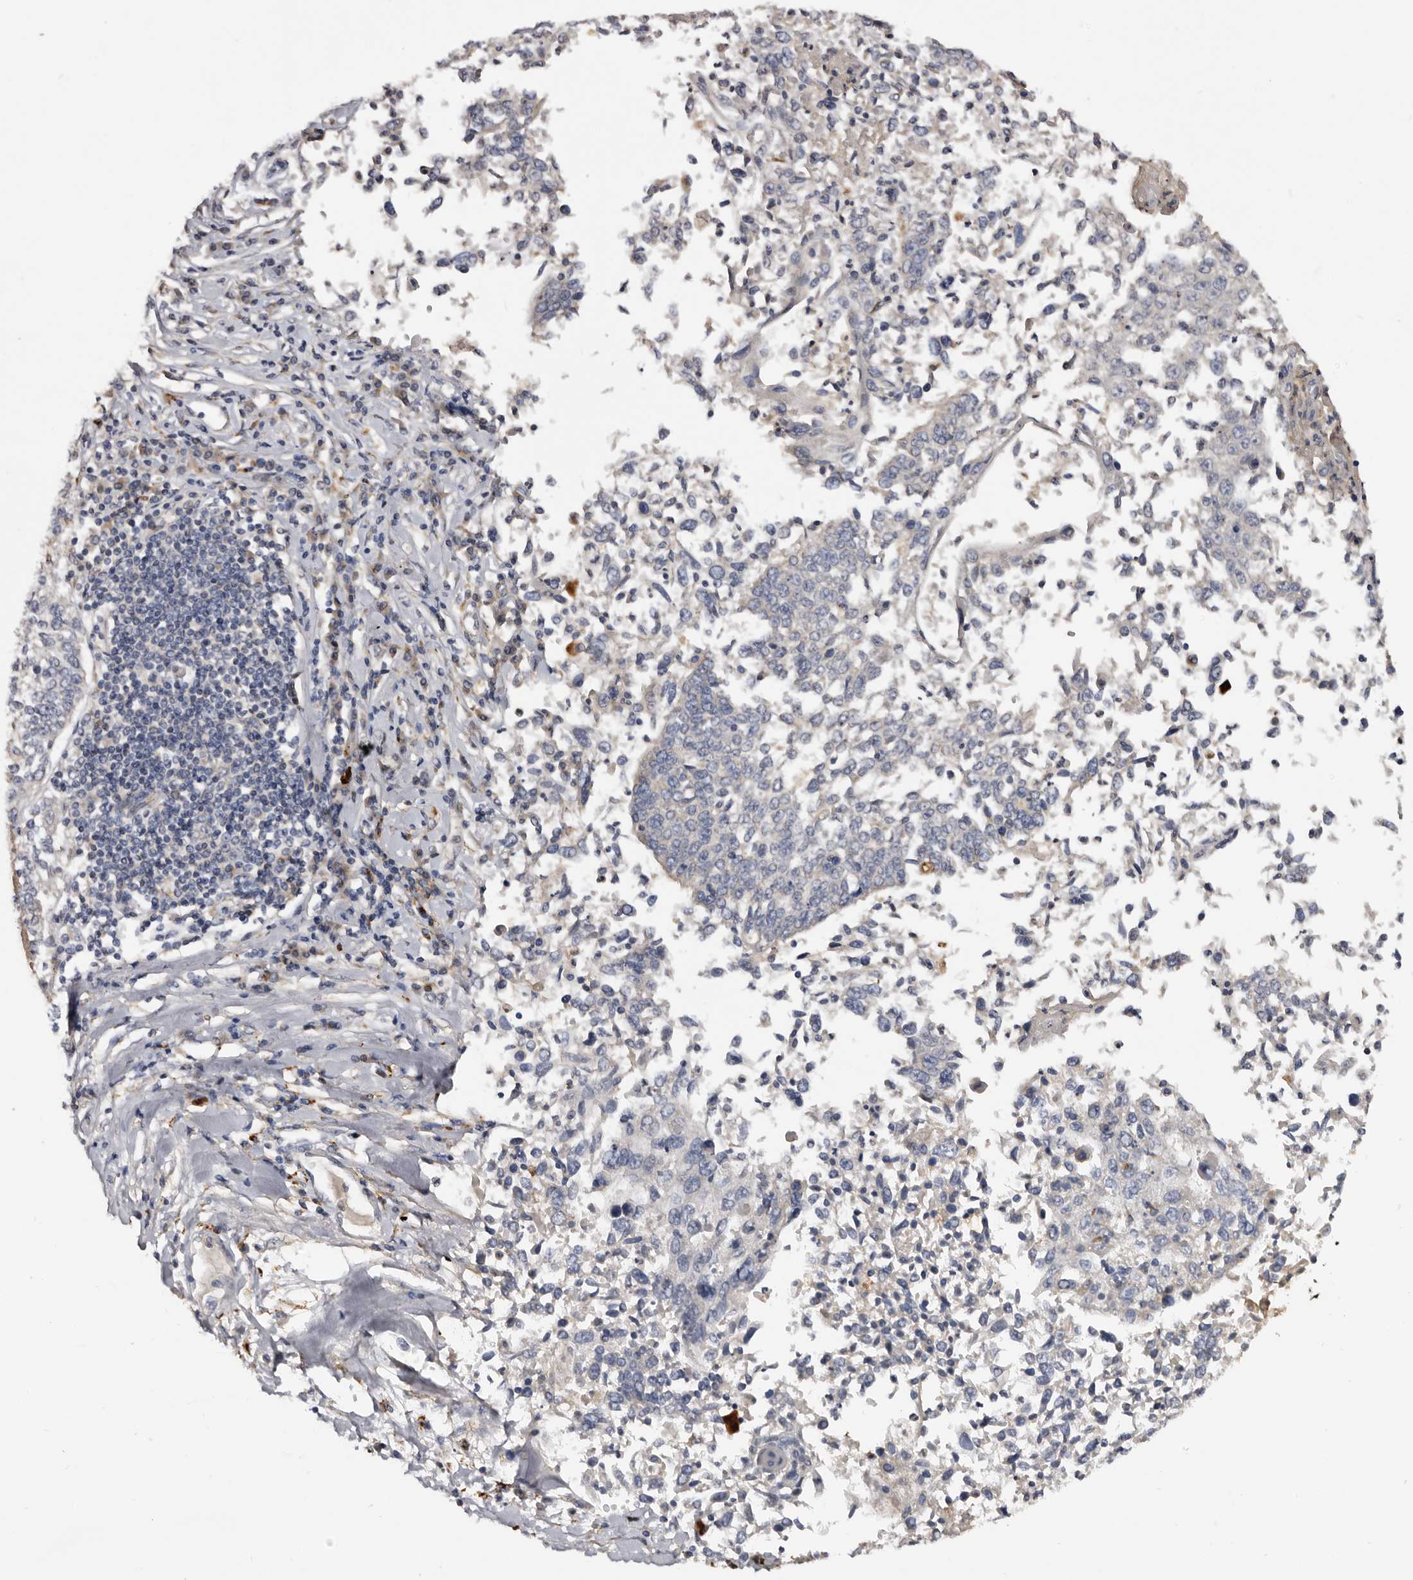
{"staining": {"intensity": "negative", "quantity": "none", "location": "none"}, "tissue": "lung cancer", "cell_type": "Tumor cells", "image_type": "cancer", "snomed": [{"axis": "morphology", "description": "Normal tissue, NOS"}, {"axis": "morphology", "description": "Squamous cell carcinoma, NOS"}, {"axis": "topography", "description": "Cartilage tissue"}, {"axis": "topography", "description": "Lung"}, {"axis": "topography", "description": "Peripheral nerve tissue"}], "caption": "DAB immunohistochemical staining of squamous cell carcinoma (lung) exhibits no significant positivity in tumor cells.", "gene": "DAP", "patient": {"sex": "female", "age": 49}}